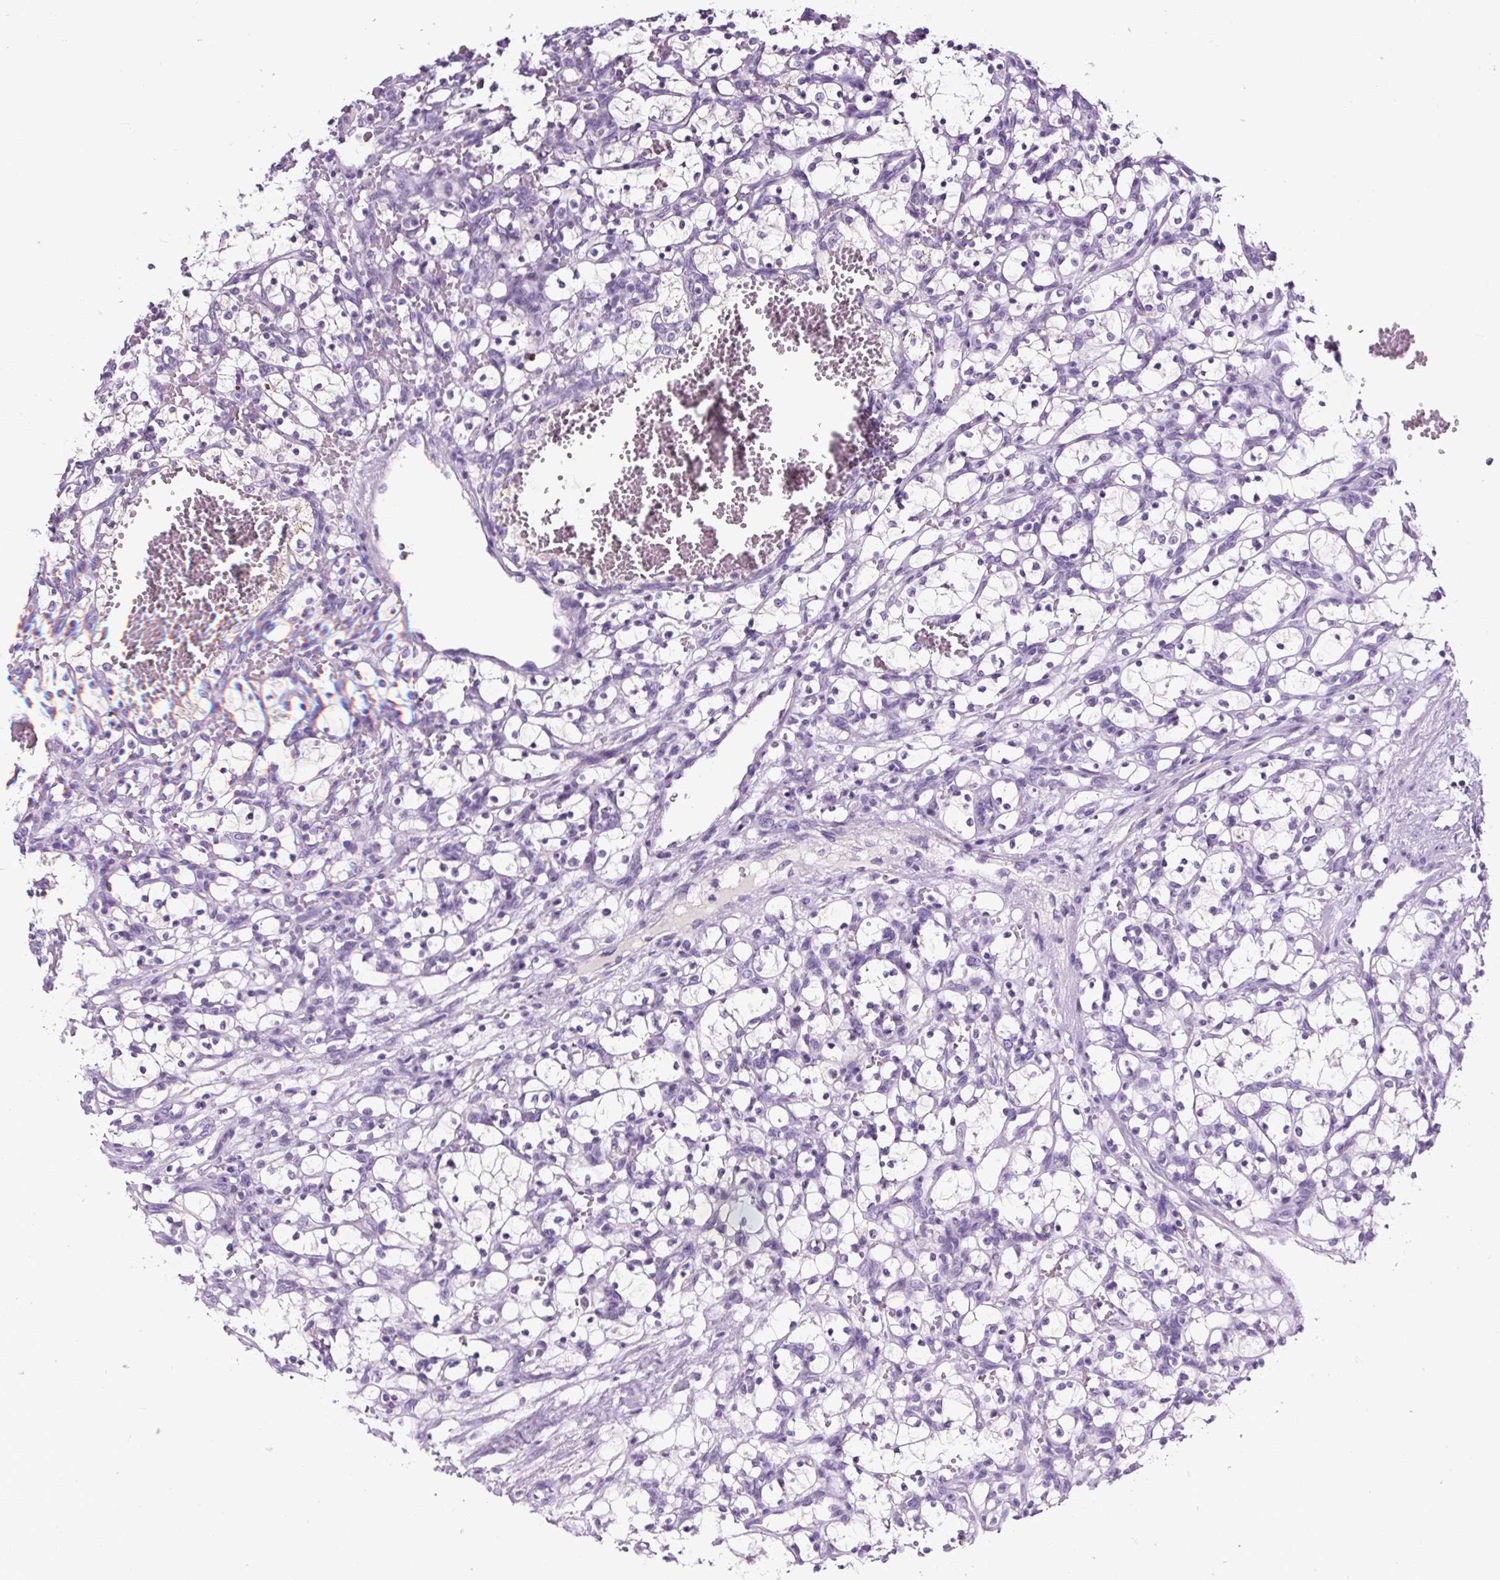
{"staining": {"intensity": "negative", "quantity": "none", "location": "none"}, "tissue": "renal cancer", "cell_type": "Tumor cells", "image_type": "cancer", "snomed": [{"axis": "morphology", "description": "Adenocarcinoma, NOS"}, {"axis": "topography", "description": "Kidney"}], "caption": "Tumor cells show no significant expression in renal cancer.", "gene": "SP8", "patient": {"sex": "female", "age": 69}}